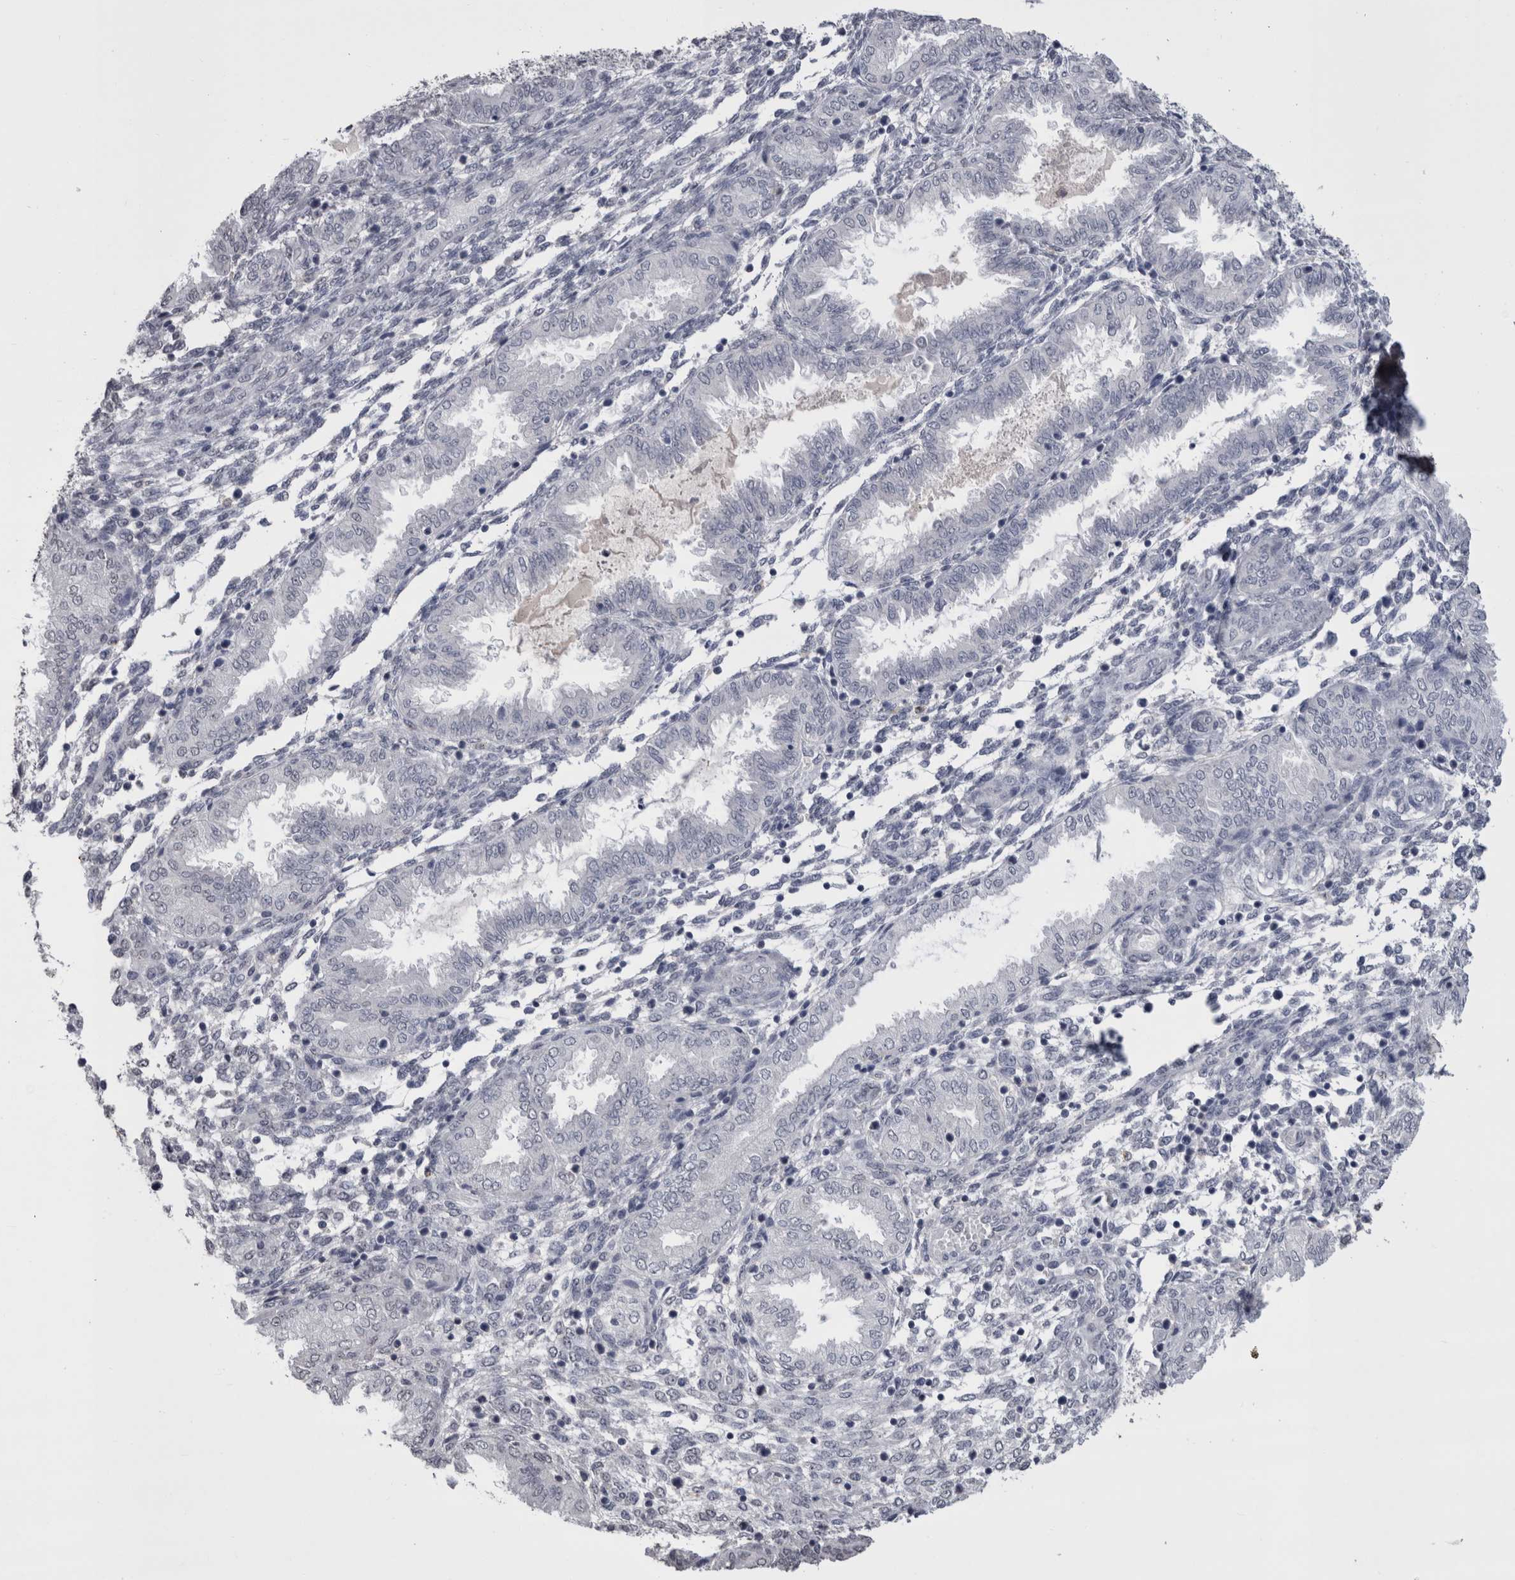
{"staining": {"intensity": "negative", "quantity": "none", "location": "none"}, "tissue": "endometrium", "cell_type": "Cells in endometrial stroma", "image_type": "normal", "snomed": [{"axis": "morphology", "description": "Normal tissue, NOS"}, {"axis": "topography", "description": "Endometrium"}], "caption": "Immunohistochemistry (IHC) histopathology image of normal human endometrium stained for a protein (brown), which displays no staining in cells in endometrial stroma. The staining is performed using DAB brown chromogen with nuclei counter-stained in using hematoxylin.", "gene": "PAX5", "patient": {"sex": "female", "age": 33}}